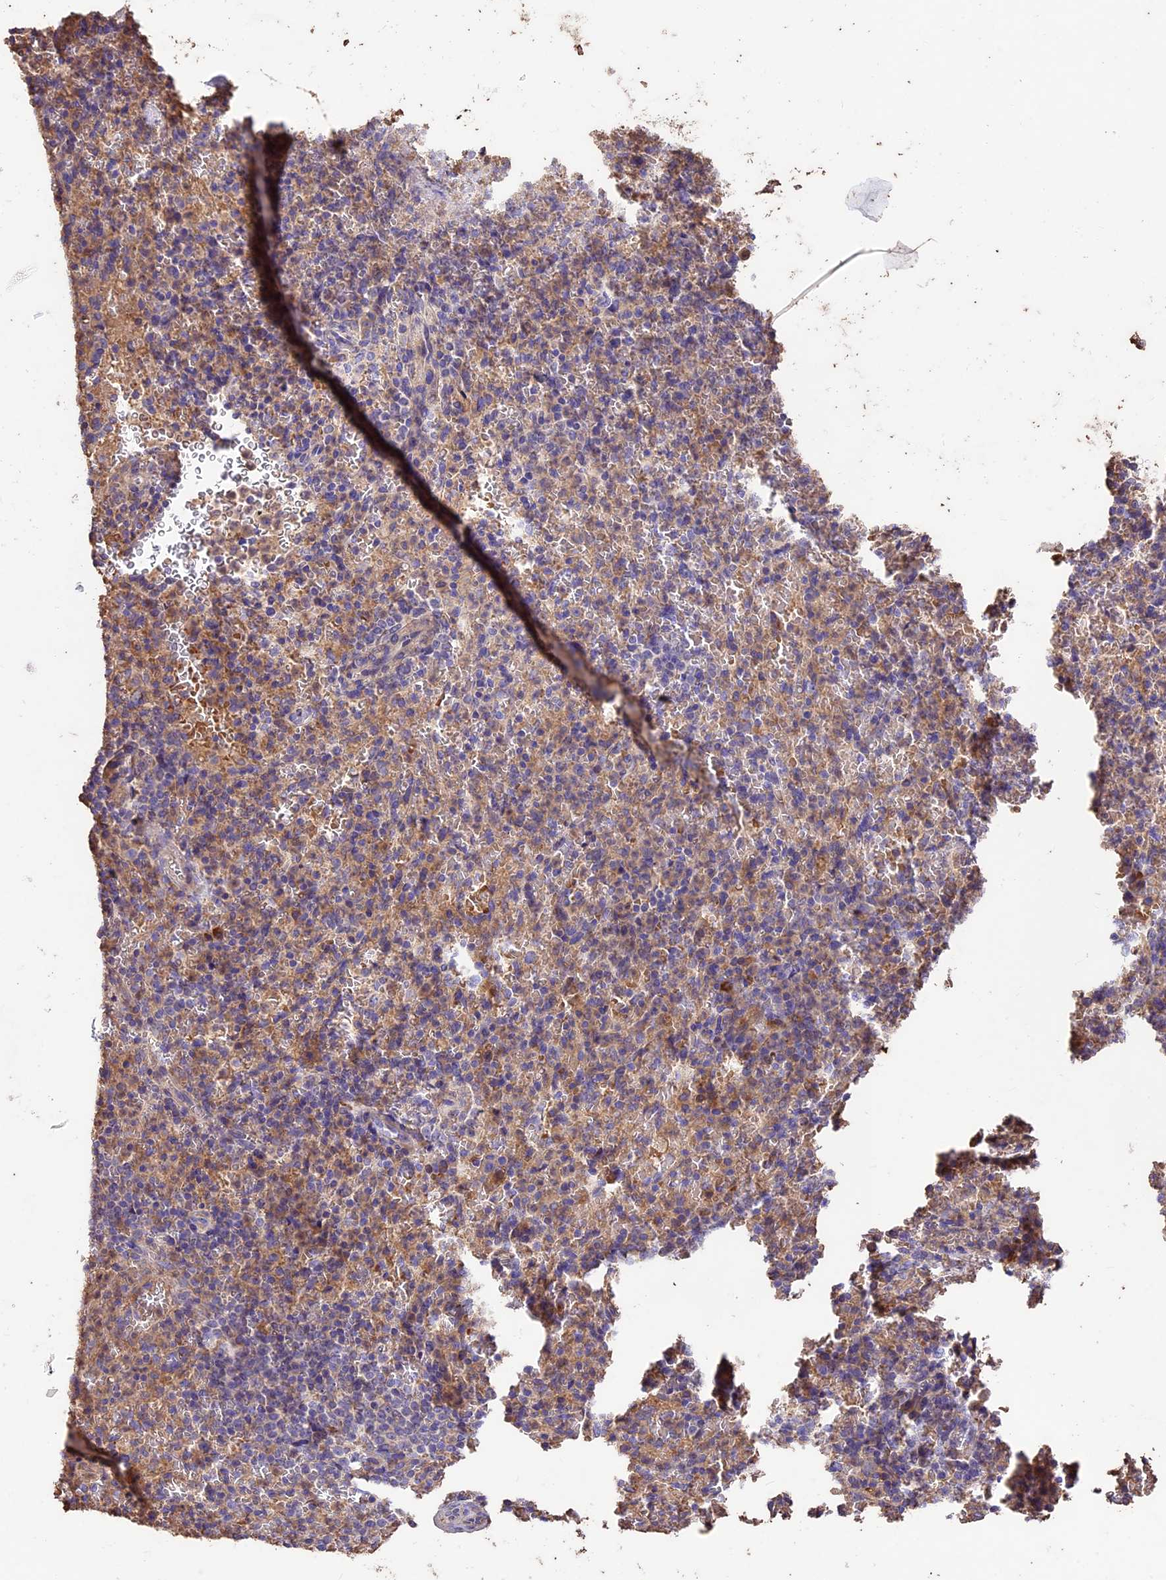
{"staining": {"intensity": "moderate", "quantity": ">75%", "location": "cytoplasmic/membranous"}, "tissue": "spleen", "cell_type": "Cells in red pulp", "image_type": "normal", "snomed": [{"axis": "morphology", "description": "Normal tissue, NOS"}, {"axis": "topography", "description": "Spleen"}], "caption": "Normal spleen displays moderate cytoplasmic/membranous staining in approximately >75% of cells in red pulp.", "gene": "CRLF1", "patient": {"sex": "female", "age": 74}}